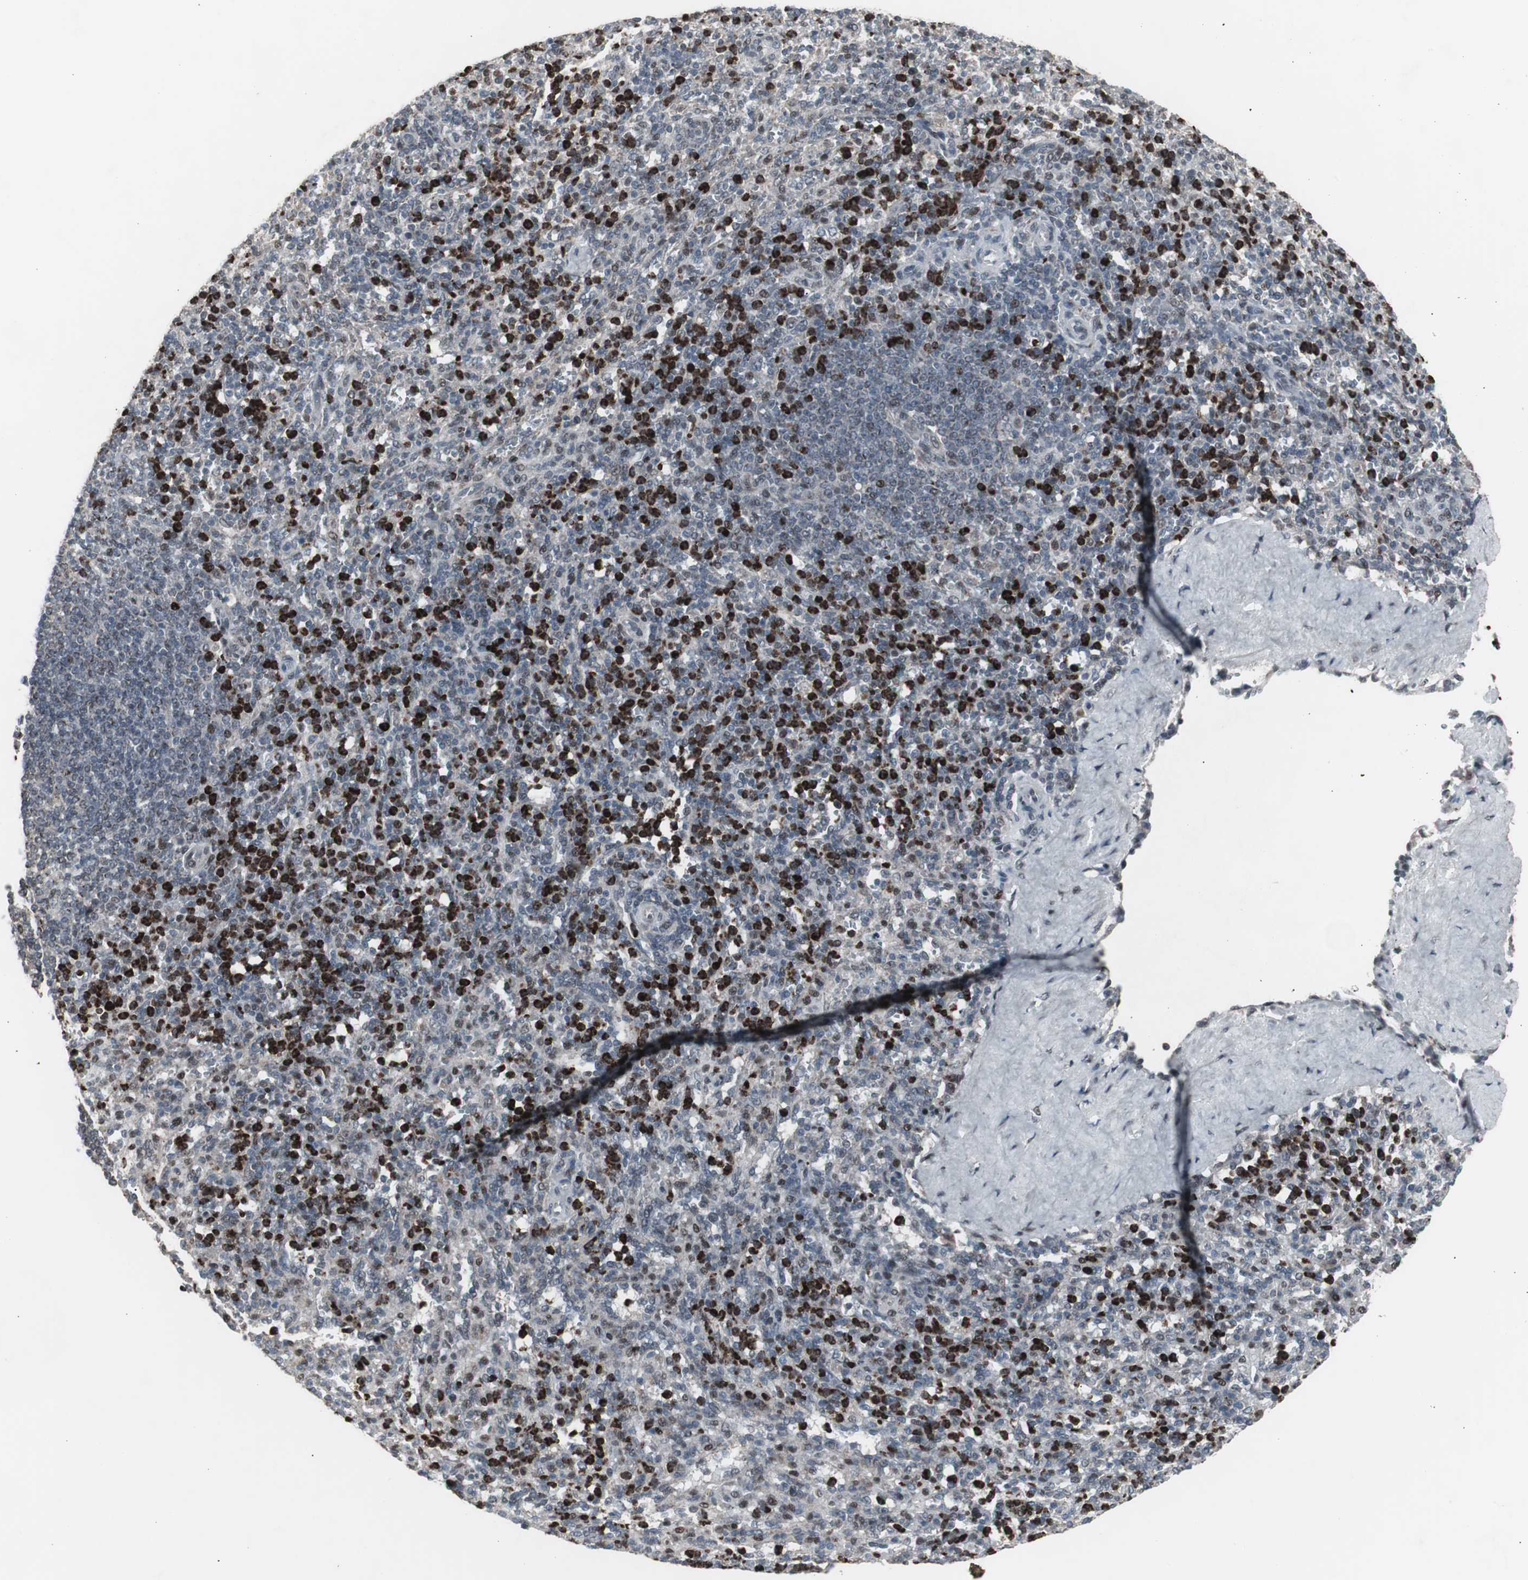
{"staining": {"intensity": "strong", "quantity": "25%-75%", "location": "nuclear"}, "tissue": "spleen", "cell_type": "Cells in red pulp", "image_type": "normal", "snomed": [{"axis": "morphology", "description": "Normal tissue, NOS"}, {"axis": "topography", "description": "Spleen"}], "caption": "Immunohistochemical staining of unremarkable spleen displays high levels of strong nuclear positivity in approximately 25%-75% of cells in red pulp.", "gene": "RXRA", "patient": {"sex": "male", "age": 36}}